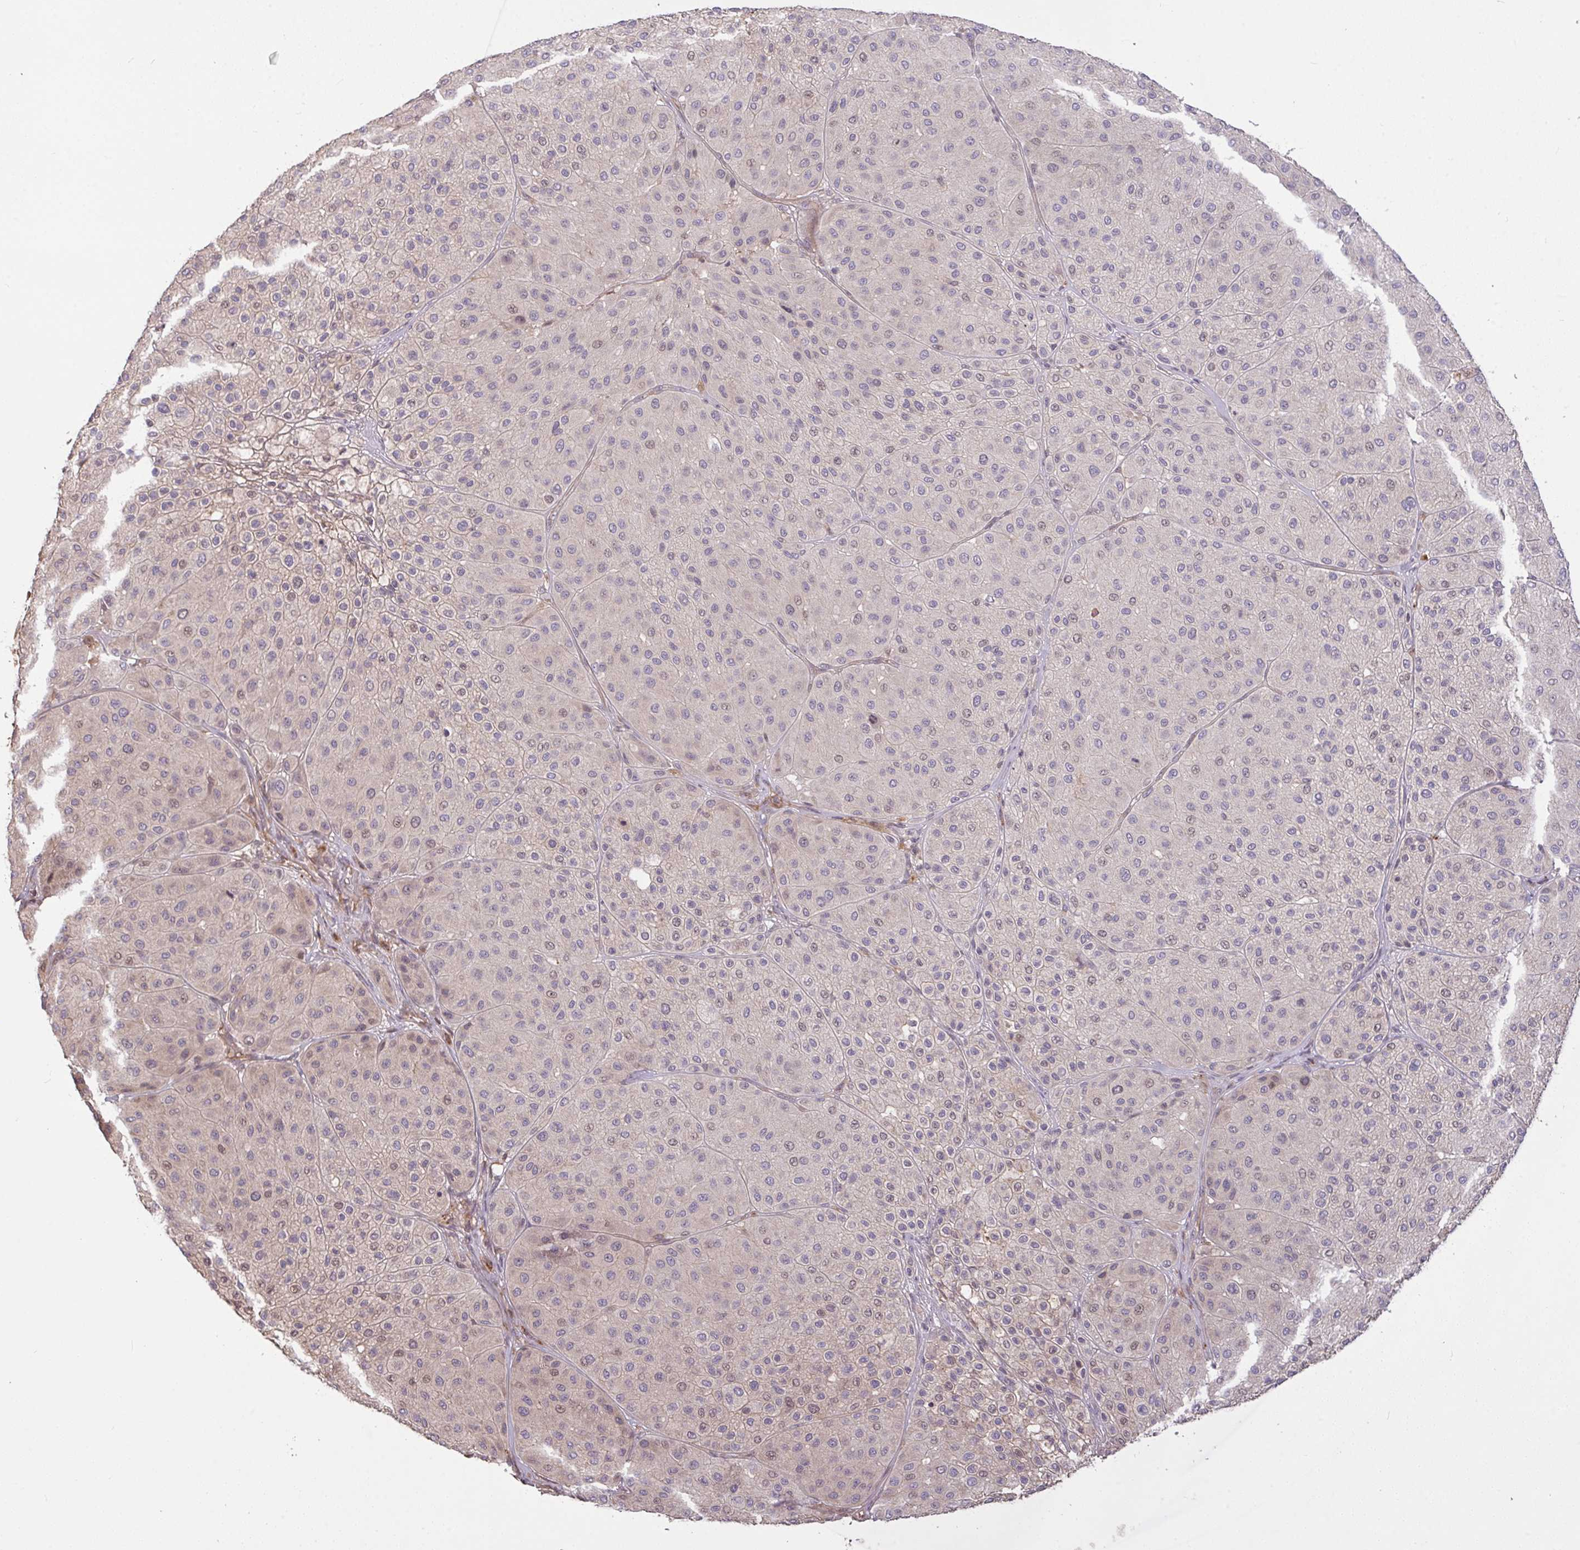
{"staining": {"intensity": "negative", "quantity": "none", "location": "none"}, "tissue": "melanoma", "cell_type": "Tumor cells", "image_type": "cancer", "snomed": [{"axis": "morphology", "description": "Malignant melanoma, Metastatic site"}, {"axis": "topography", "description": "Smooth muscle"}], "caption": "An immunohistochemistry (IHC) micrograph of malignant melanoma (metastatic site) is shown. There is no staining in tumor cells of malignant melanoma (metastatic site).", "gene": "FCER1A", "patient": {"sex": "male", "age": 41}}